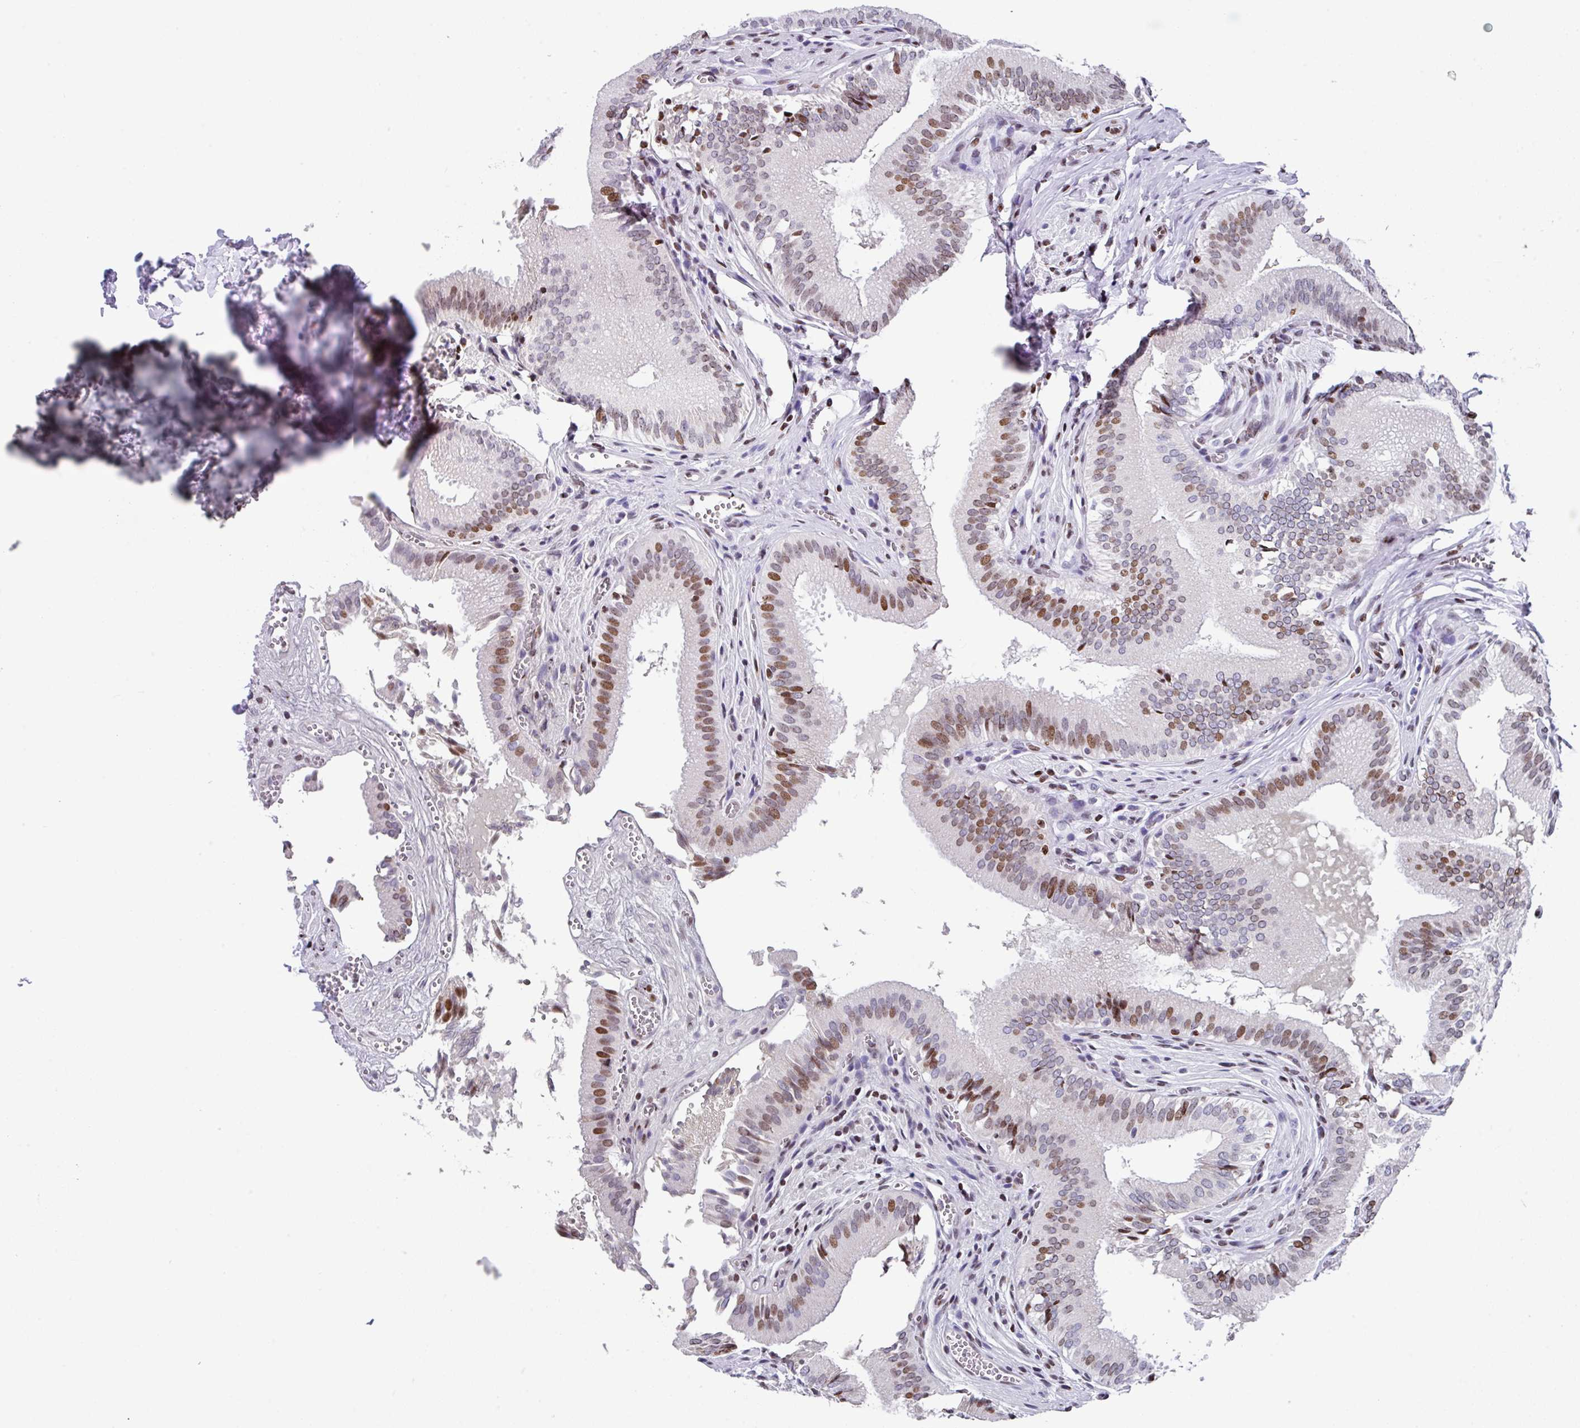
{"staining": {"intensity": "moderate", "quantity": "25%-75%", "location": "nuclear"}, "tissue": "gallbladder", "cell_type": "Glandular cells", "image_type": "normal", "snomed": [{"axis": "morphology", "description": "Normal tissue, NOS"}, {"axis": "topography", "description": "Gallbladder"}, {"axis": "topography", "description": "Peripheral nerve tissue"}], "caption": "Immunohistochemistry (IHC) image of unremarkable human gallbladder stained for a protein (brown), which reveals medium levels of moderate nuclear positivity in about 25%-75% of glandular cells.", "gene": "TCF3", "patient": {"sex": "male", "age": 17}}